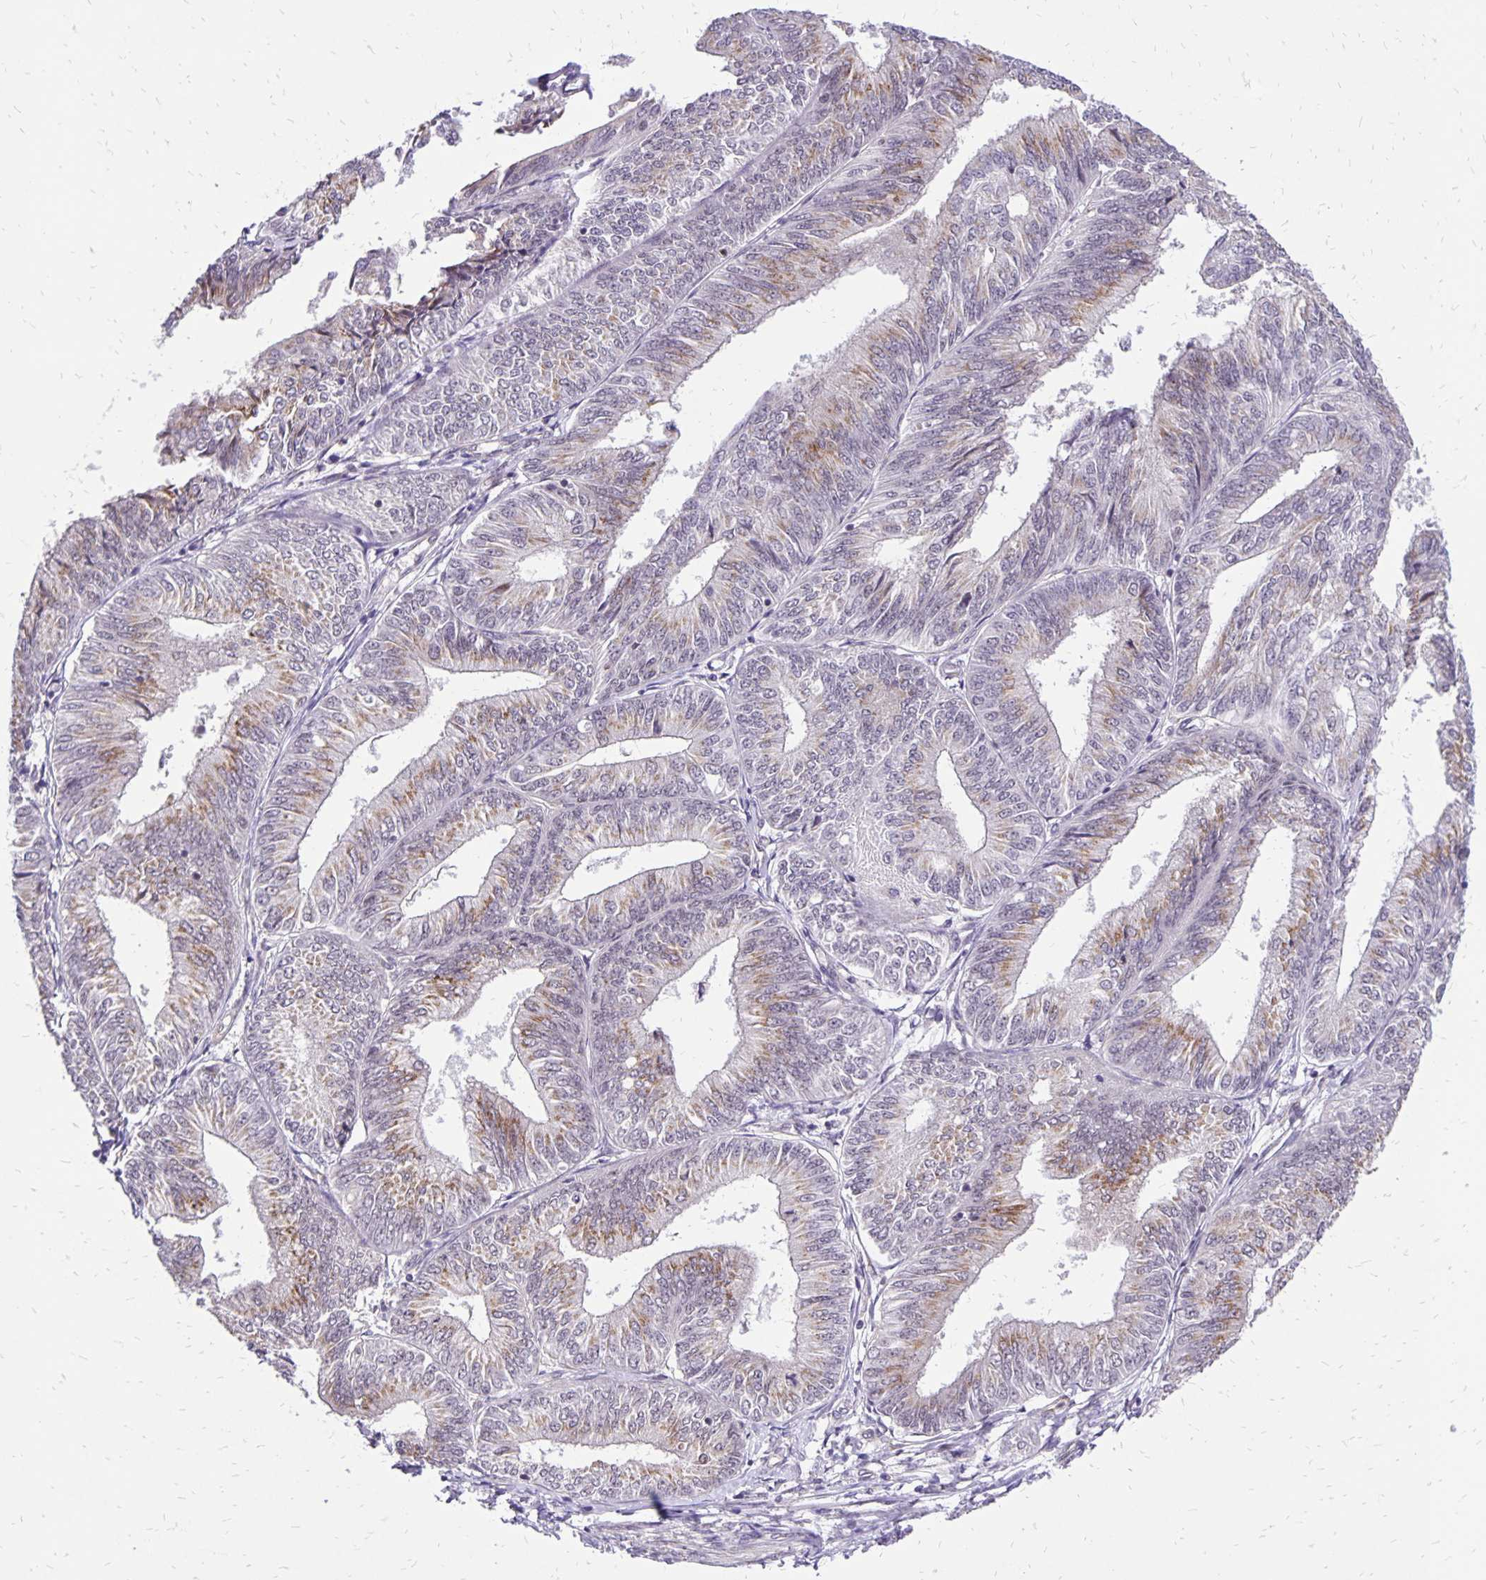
{"staining": {"intensity": "weak", "quantity": "25%-75%", "location": "cytoplasmic/membranous"}, "tissue": "endometrial cancer", "cell_type": "Tumor cells", "image_type": "cancer", "snomed": [{"axis": "morphology", "description": "Adenocarcinoma, NOS"}, {"axis": "topography", "description": "Endometrium"}], "caption": "Weak cytoplasmic/membranous staining for a protein is identified in approximately 25%-75% of tumor cells of endometrial cancer using immunohistochemistry (IHC).", "gene": "GOLGA5", "patient": {"sex": "female", "age": 58}}